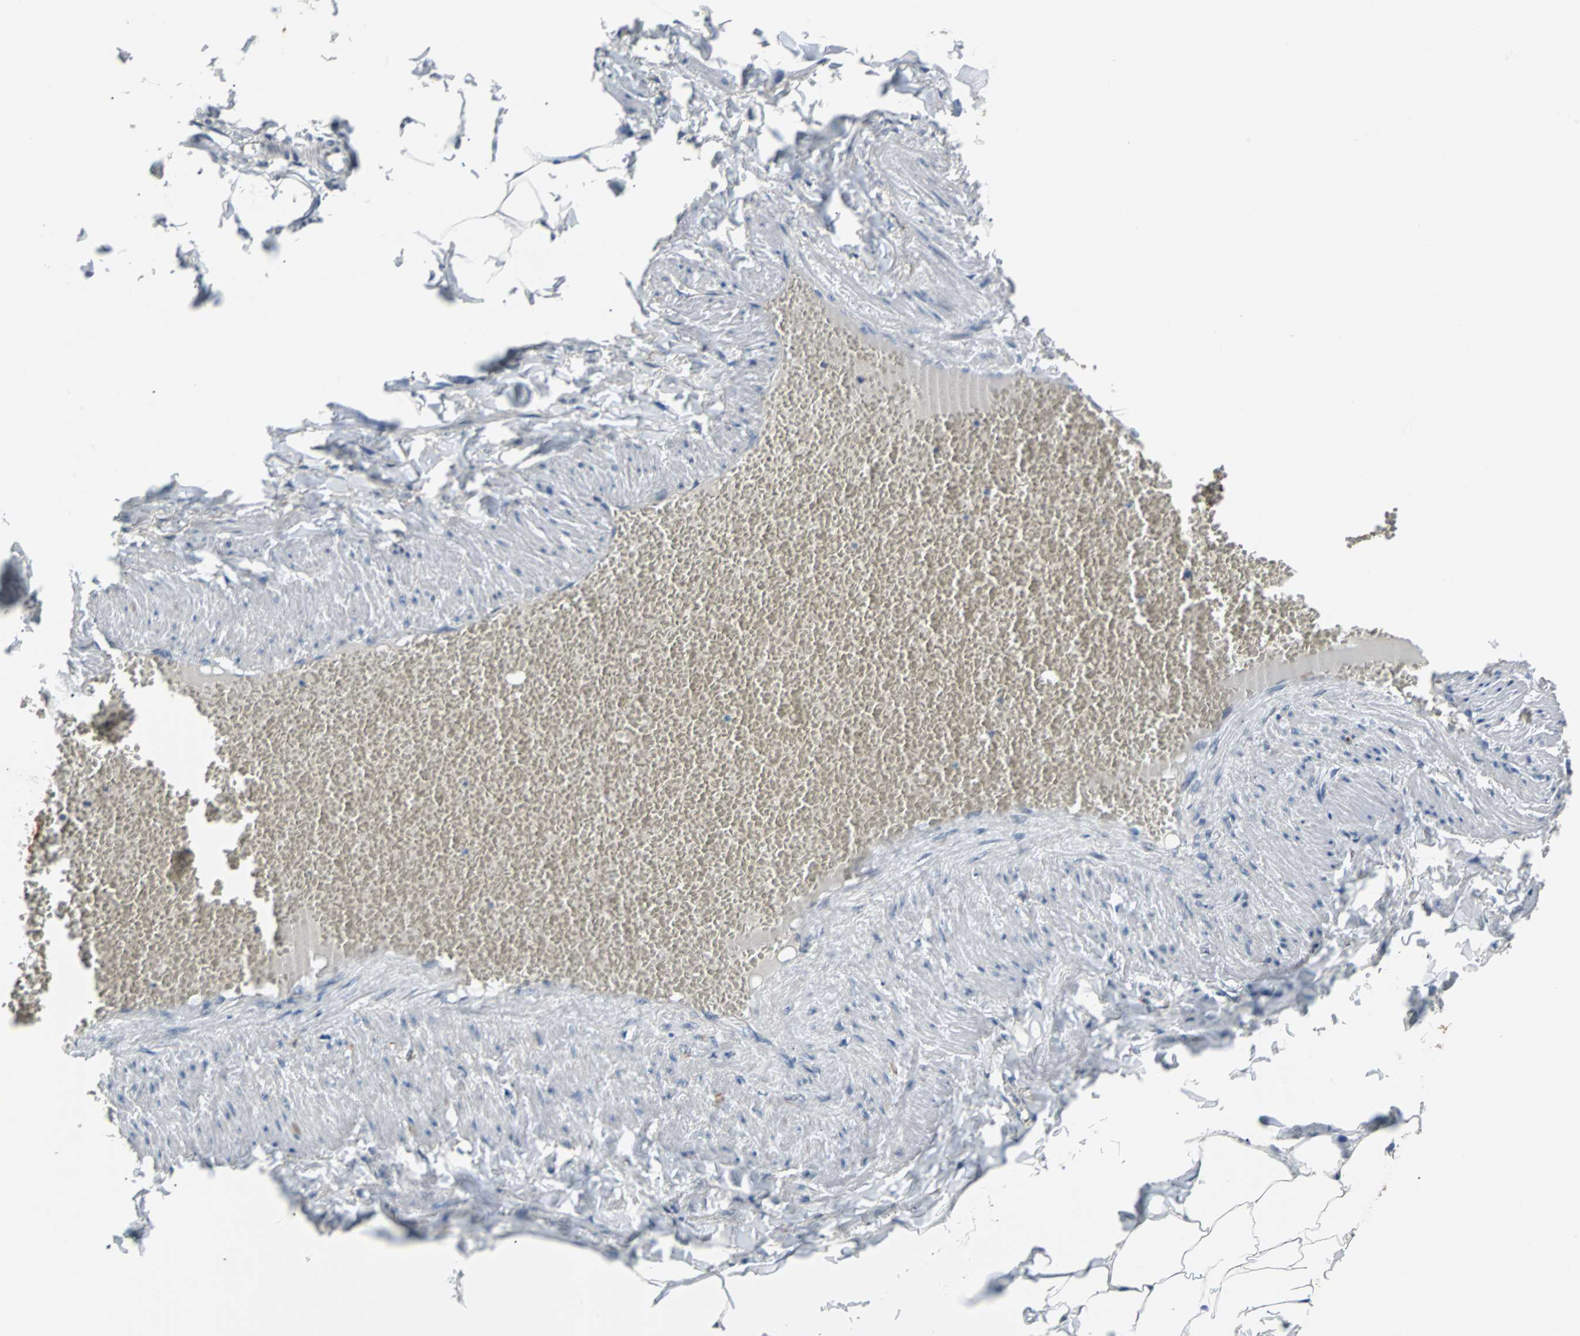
{"staining": {"intensity": "negative", "quantity": "none", "location": "none"}, "tissue": "adipose tissue", "cell_type": "Adipocytes", "image_type": "normal", "snomed": [{"axis": "morphology", "description": "Normal tissue, NOS"}, {"axis": "topography", "description": "Vascular tissue"}], "caption": "This is a histopathology image of immunohistochemistry staining of normal adipose tissue, which shows no positivity in adipocytes. Brightfield microscopy of immunohistochemistry stained with DAB (3,3'-diaminobenzidine) (brown) and hematoxylin (blue), captured at high magnification.", "gene": "HLX", "patient": {"sex": "male", "age": 41}}